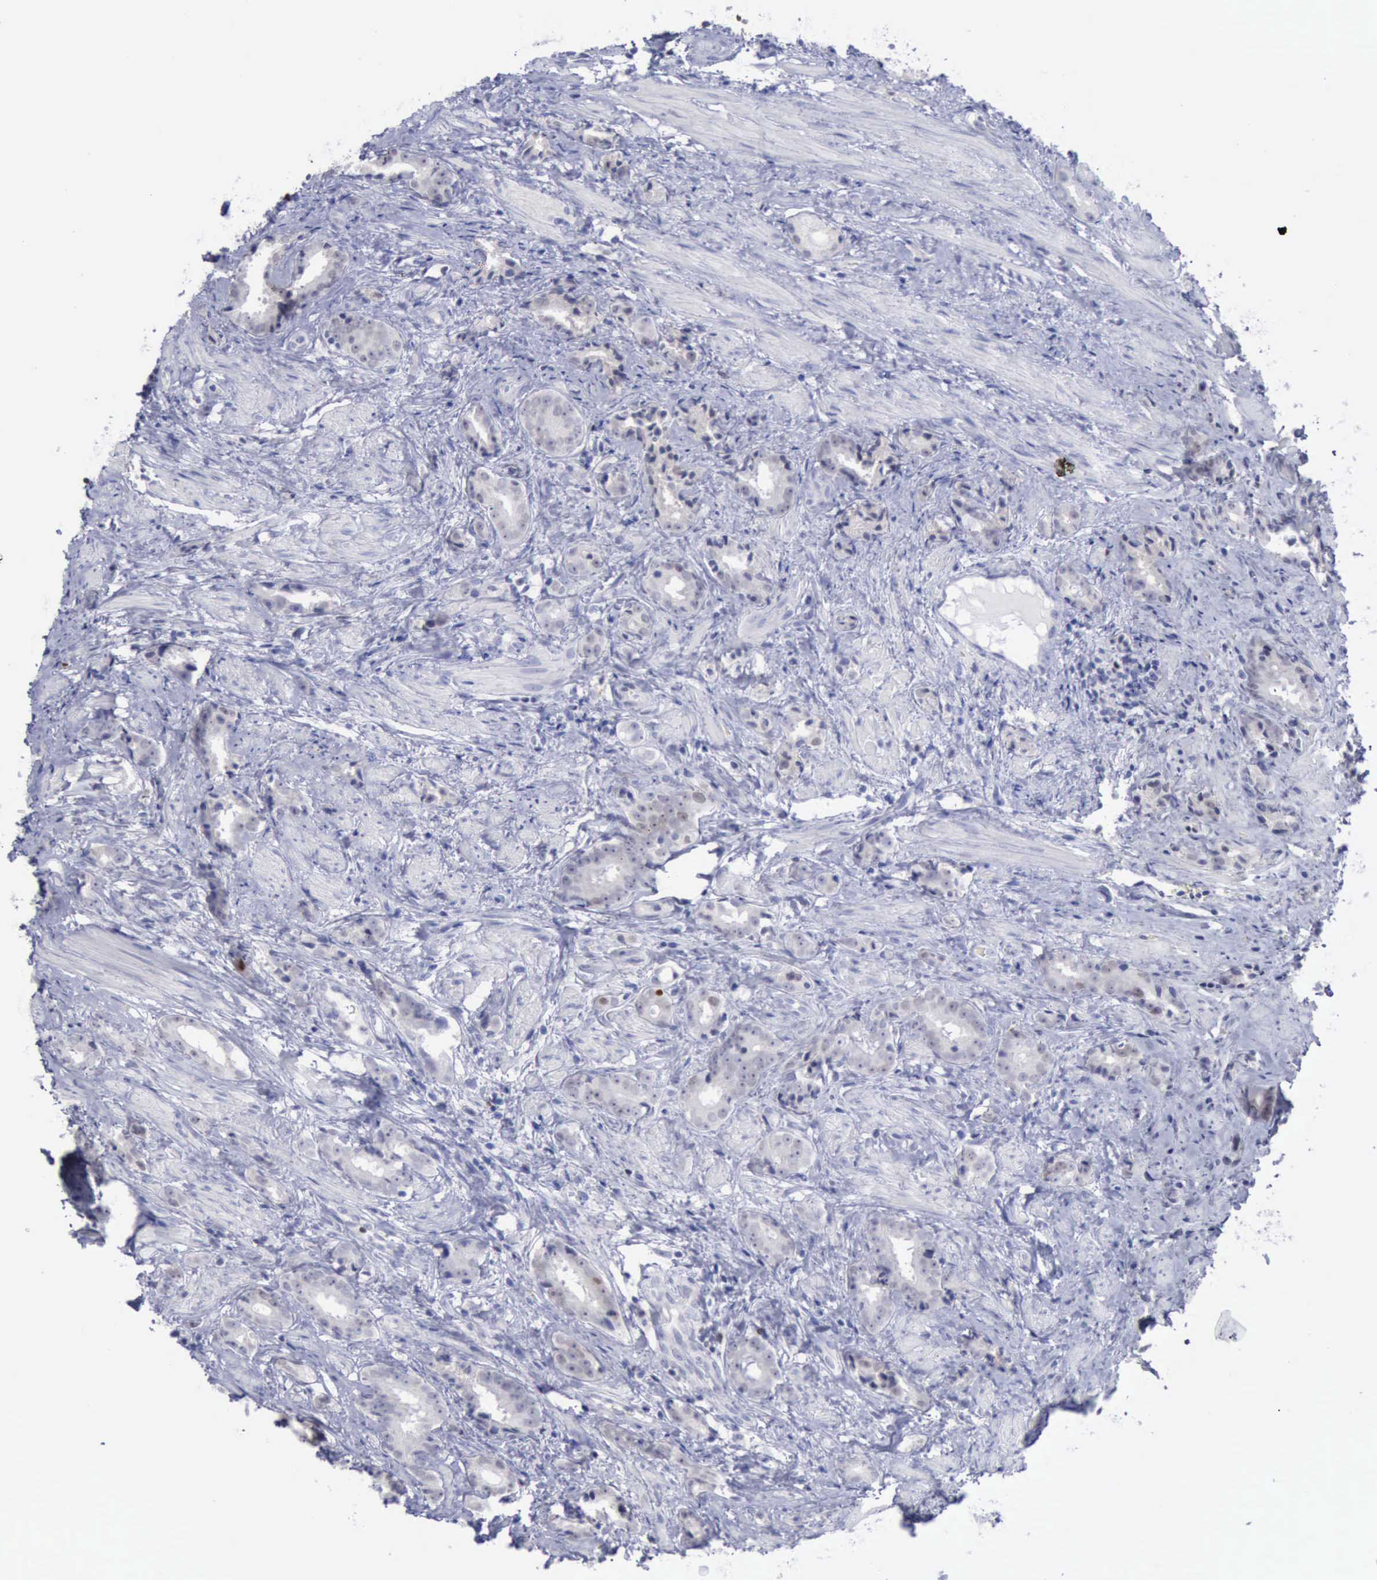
{"staining": {"intensity": "negative", "quantity": "none", "location": "none"}, "tissue": "prostate cancer", "cell_type": "Tumor cells", "image_type": "cancer", "snomed": [{"axis": "morphology", "description": "Adenocarcinoma, Medium grade"}, {"axis": "topography", "description": "Prostate"}], "caption": "The immunohistochemistry image has no significant positivity in tumor cells of medium-grade adenocarcinoma (prostate) tissue. (Stains: DAB (3,3'-diaminobenzidine) immunohistochemistry with hematoxylin counter stain, Microscopy: brightfield microscopy at high magnification).", "gene": "SATB2", "patient": {"sex": "male", "age": 53}}